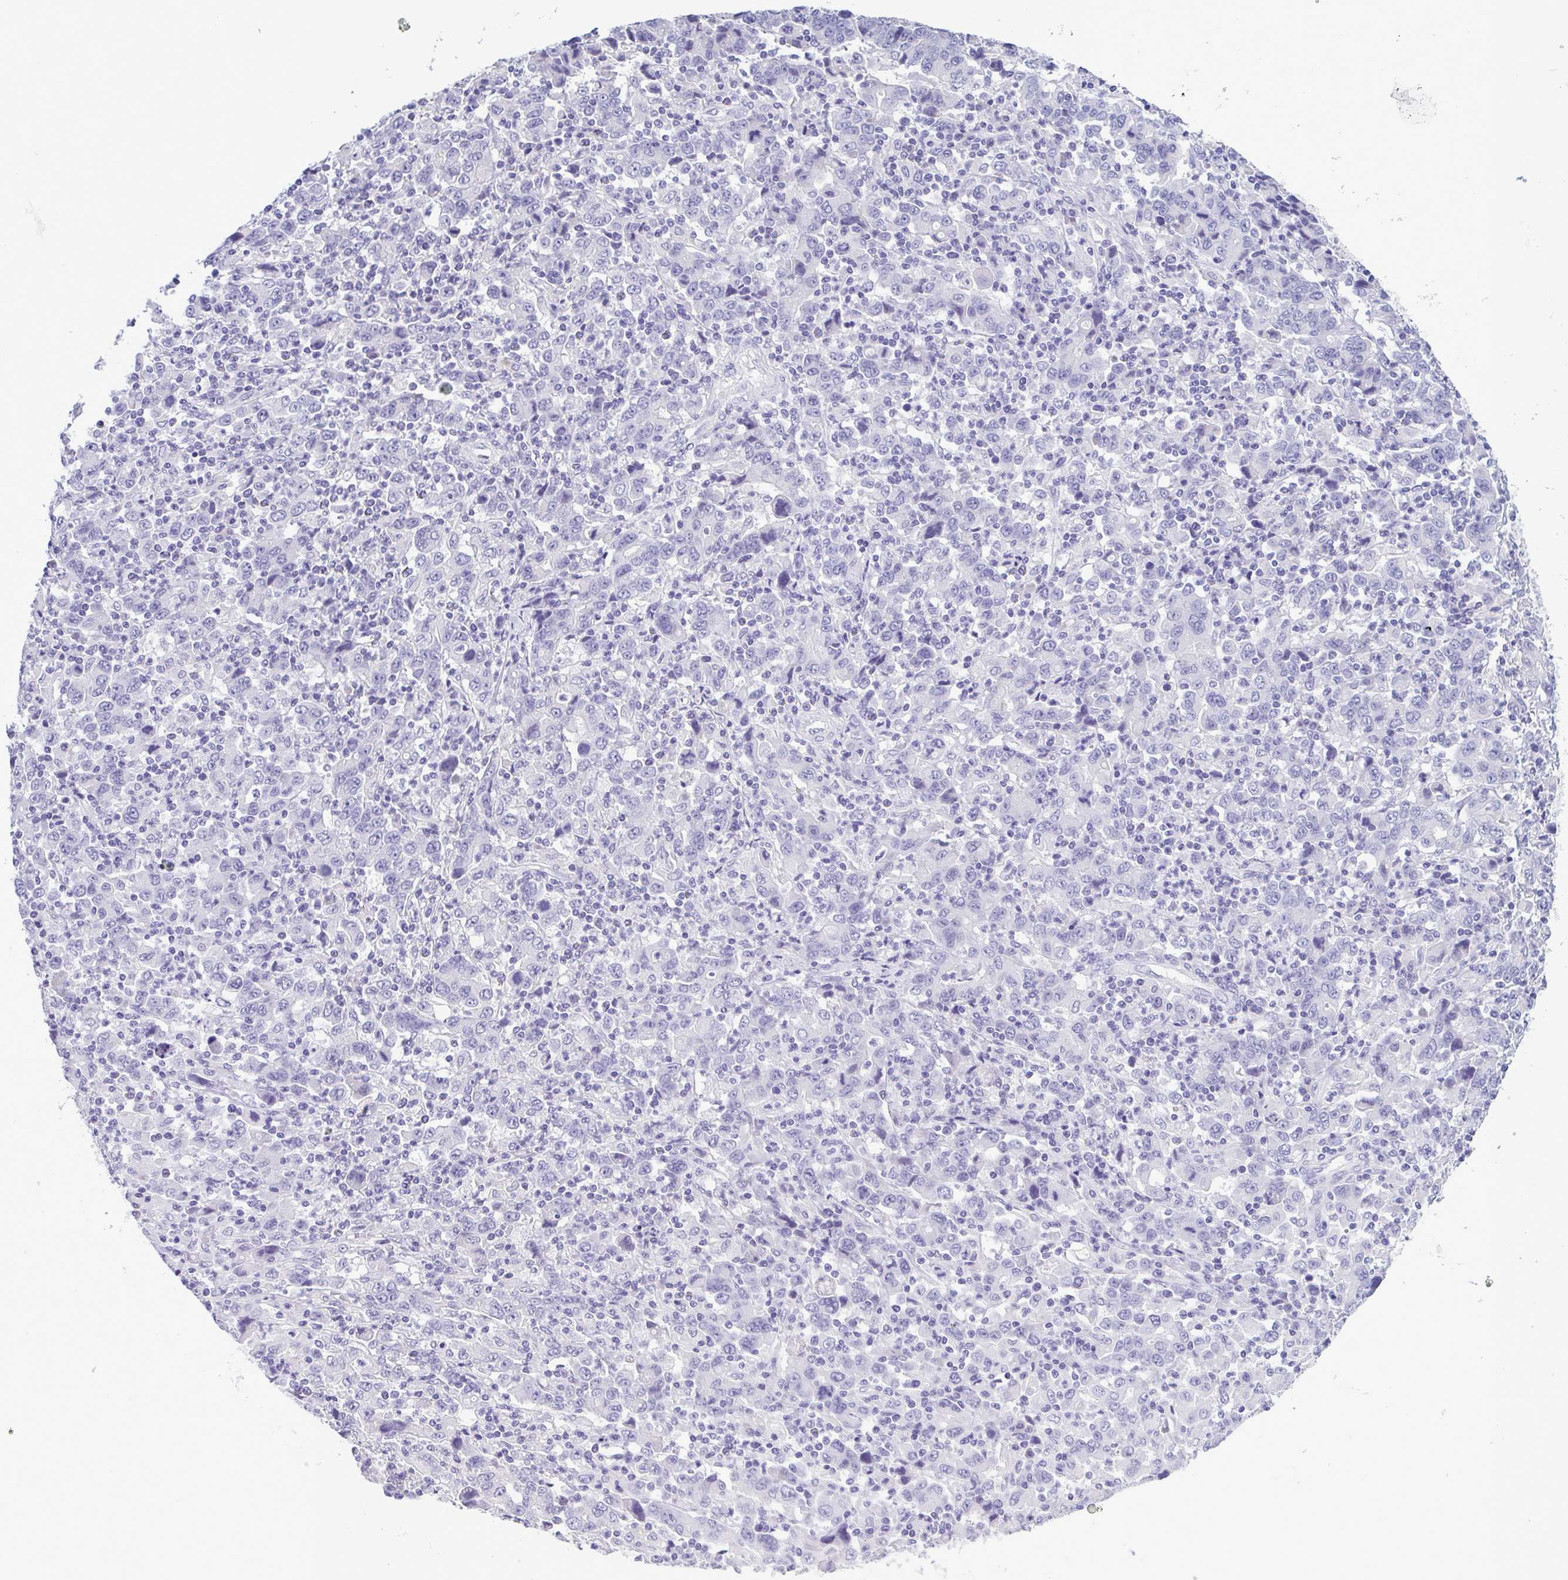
{"staining": {"intensity": "negative", "quantity": "none", "location": "none"}, "tissue": "stomach cancer", "cell_type": "Tumor cells", "image_type": "cancer", "snomed": [{"axis": "morphology", "description": "Adenocarcinoma, NOS"}, {"axis": "topography", "description": "Stomach, upper"}], "caption": "This is a image of immunohistochemistry (IHC) staining of stomach cancer (adenocarcinoma), which shows no expression in tumor cells.", "gene": "INAFM1", "patient": {"sex": "male", "age": 69}}